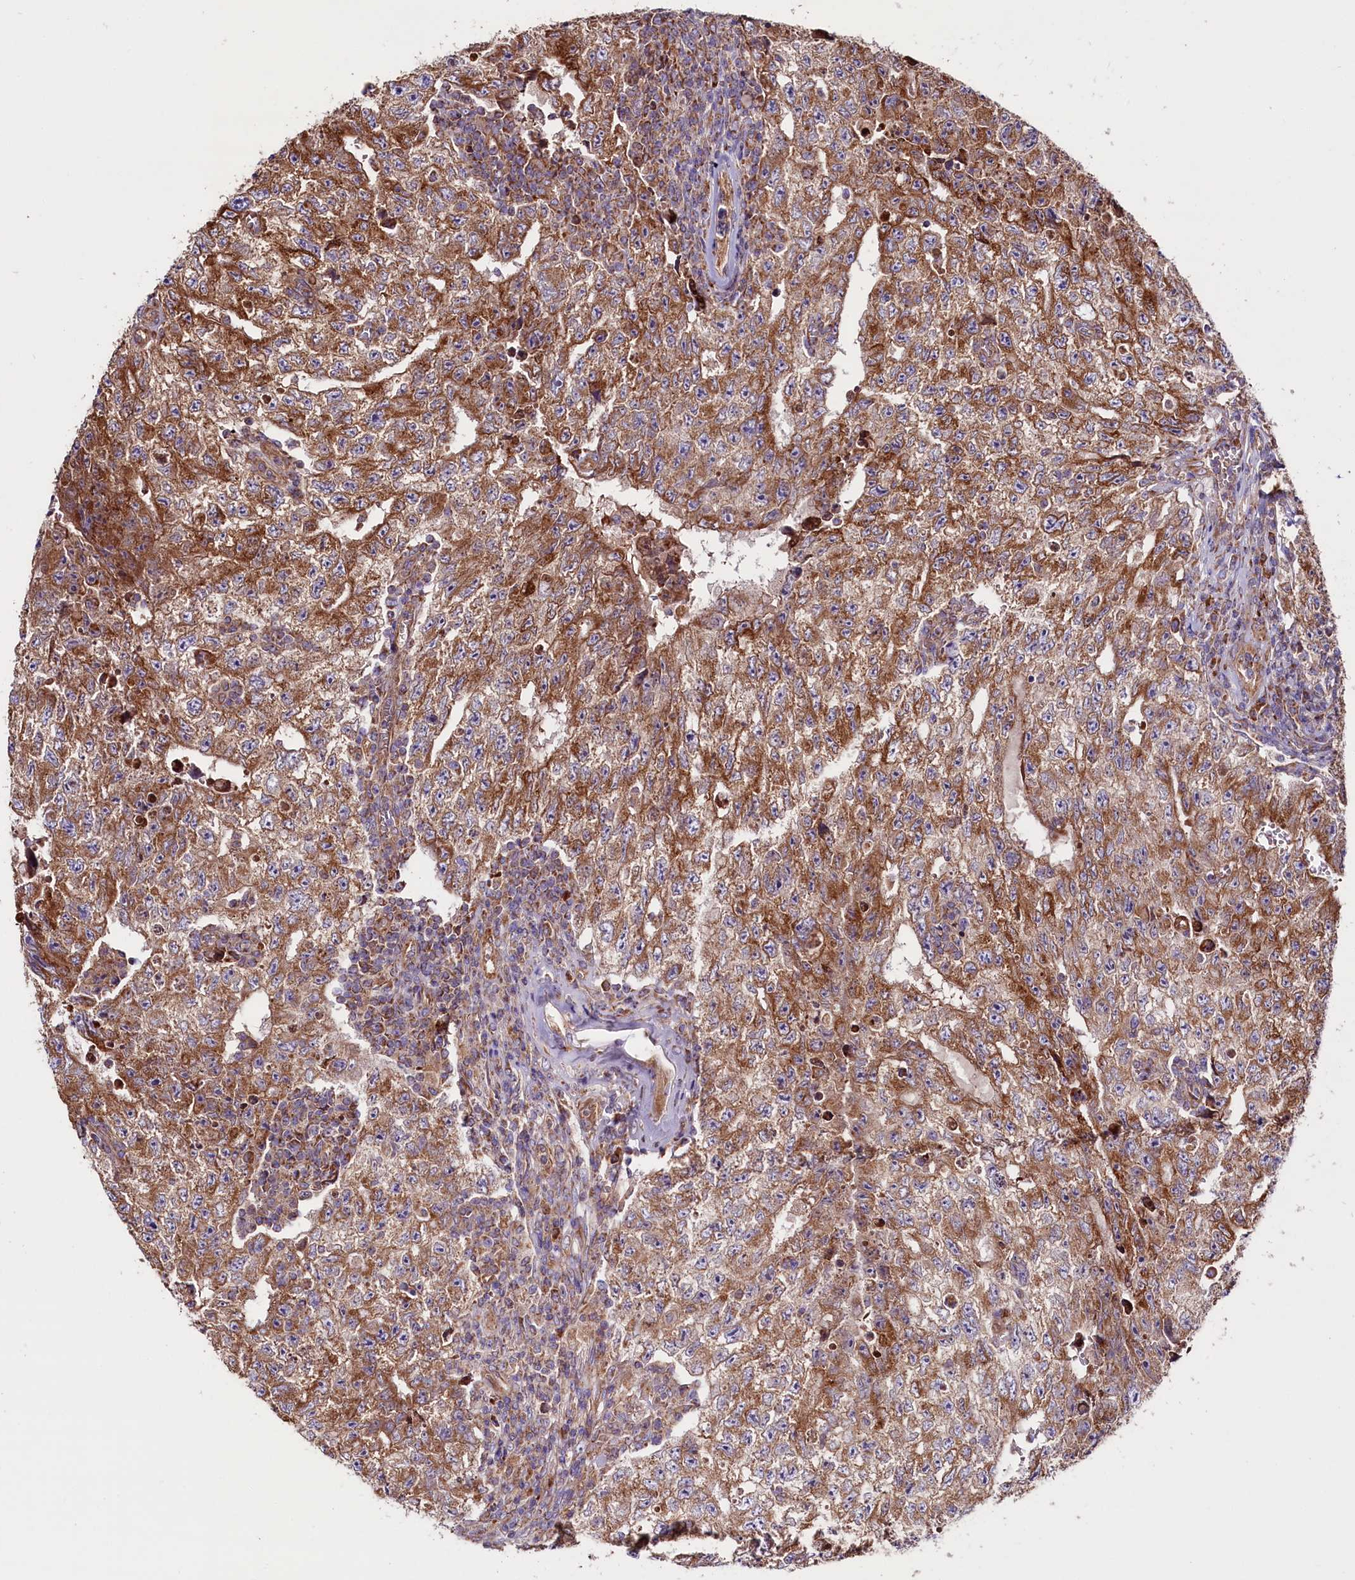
{"staining": {"intensity": "strong", "quantity": ">75%", "location": "cytoplasmic/membranous"}, "tissue": "testis cancer", "cell_type": "Tumor cells", "image_type": "cancer", "snomed": [{"axis": "morphology", "description": "Carcinoma, Embryonal, NOS"}, {"axis": "topography", "description": "Testis"}], "caption": "A micrograph of testis cancer (embryonal carcinoma) stained for a protein reveals strong cytoplasmic/membranous brown staining in tumor cells. (DAB (3,3'-diaminobenzidine) IHC with brightfield microscopy, high magnification).", "gene": "ZSWIM1", "patient": {"sex": "male", "age": 17}}